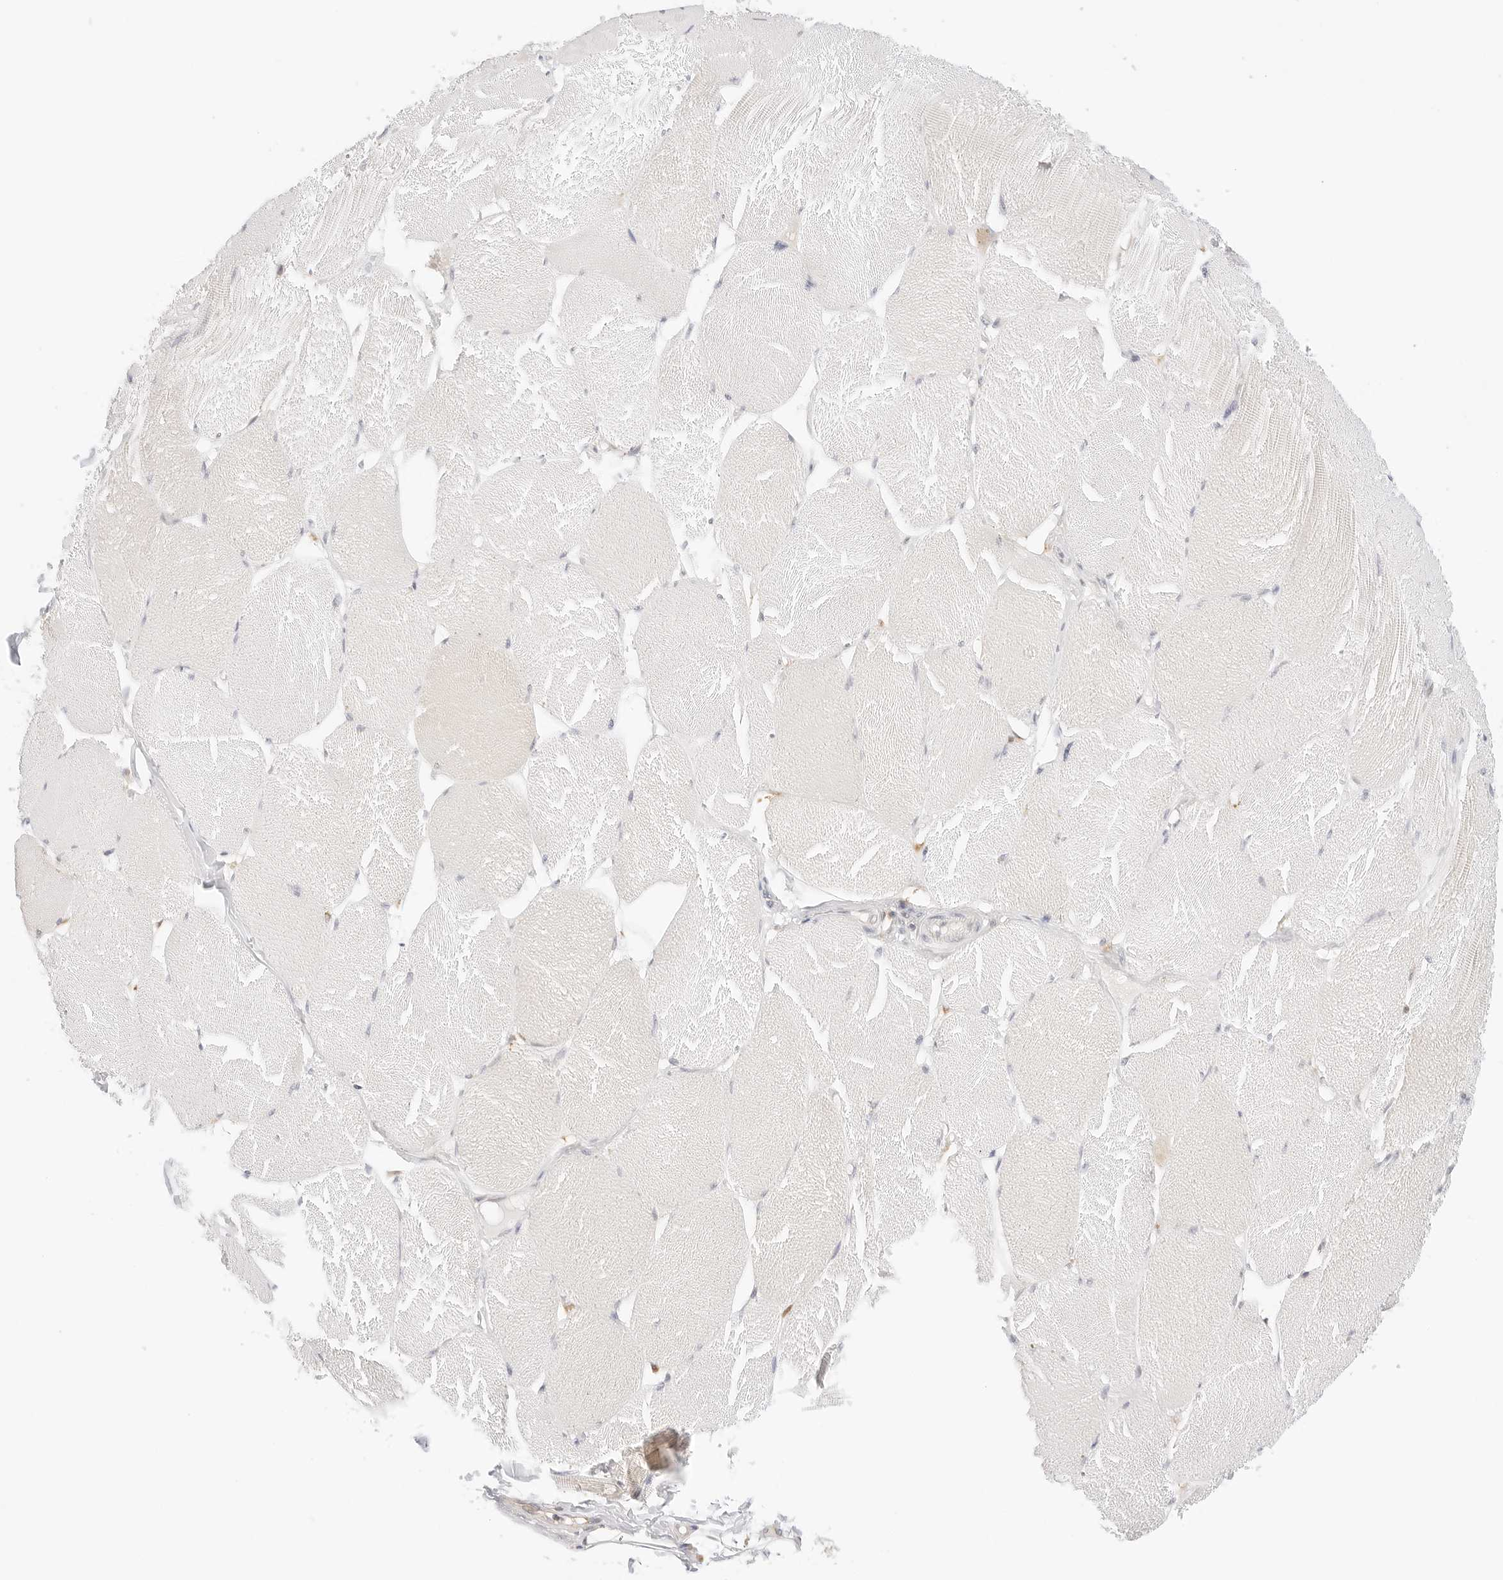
{"staining": {"intensity": "negative", "quantity": "none", "location": "none"}, "tissue": "skeletal muscle", "cell_type": "Myocytes", "image_type": "normal", "snomed": [{"axis": "morphology", "description": "Normal tissue, NOS"}, {"axis": "topography", "description": "Skin"}, {"axis": "topography", "description": "Skeletal muscle"}], "caption": "This image is of unremarkable skeletal muscle stained with immunohistochemistry to label a protein in brown with the nuclei are counter-stained blue. There is no staining in myocytes. The staining was performed using DAB to visualize the protein expression in brown, while the nuclei were stained in blue with hematoxylin (Magnification: 20x).", "gene": "ERO1B", "patient": {"sex": "male", "age": 83}}